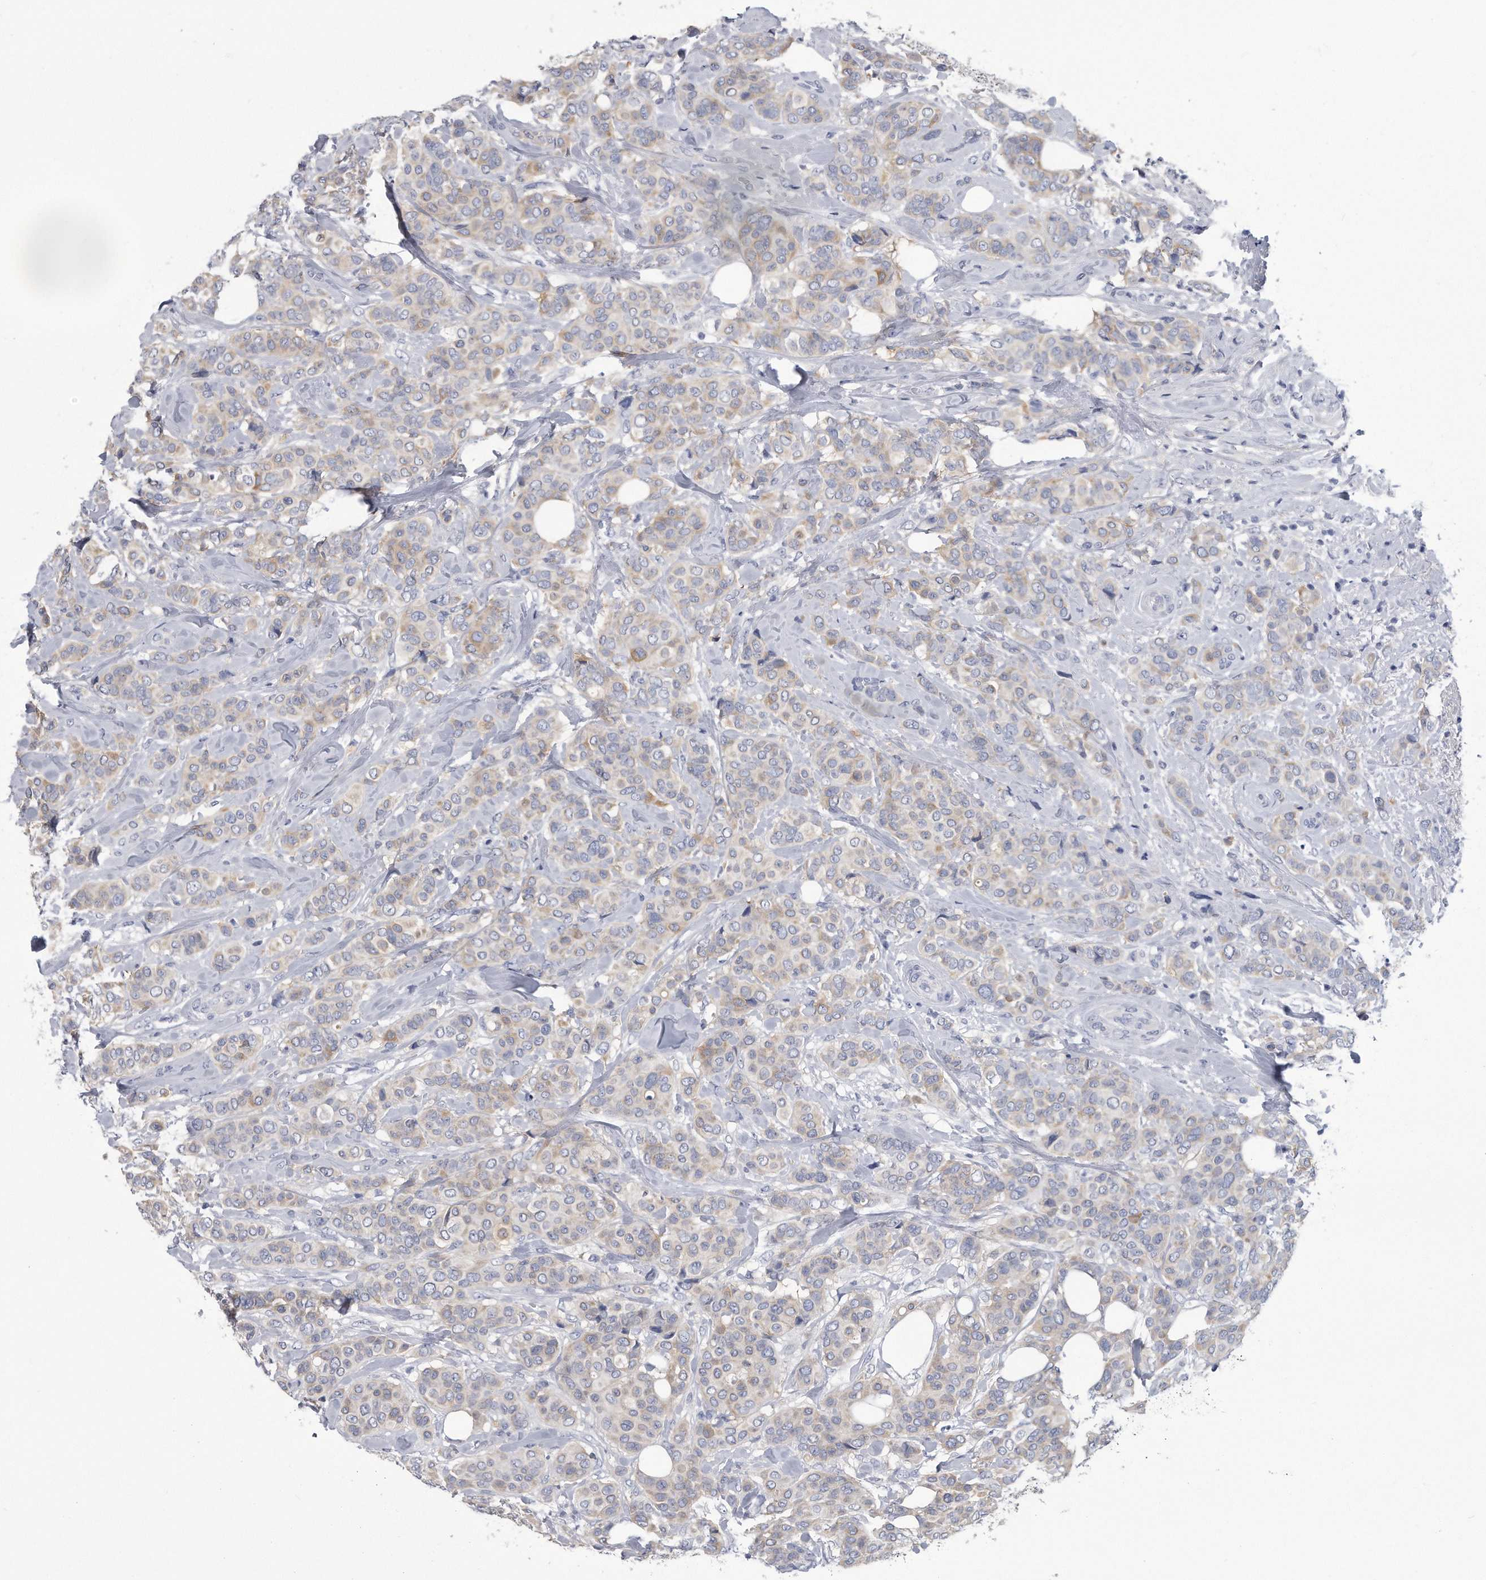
{"staining": {"intensity": "weak", "quantity": "25%-75%", "location": "cytoplasmic/membranous"}, "tissue": "breast cancer", "cell_type": "Tumor cells", "image_type": "cancer", "snomed": [{"axis": "morphology", "description": "Lobular carcinoma"}, {"axis": "topography", "description": "Breast"}], "caption": "The histopathology image shows staining of breast cancer, revealing weak cytoplasmic/membranous protein expression (brown color) within tumor cells.", "gene": "PYGB", "patient": {"sex": "female", "age": 51}}